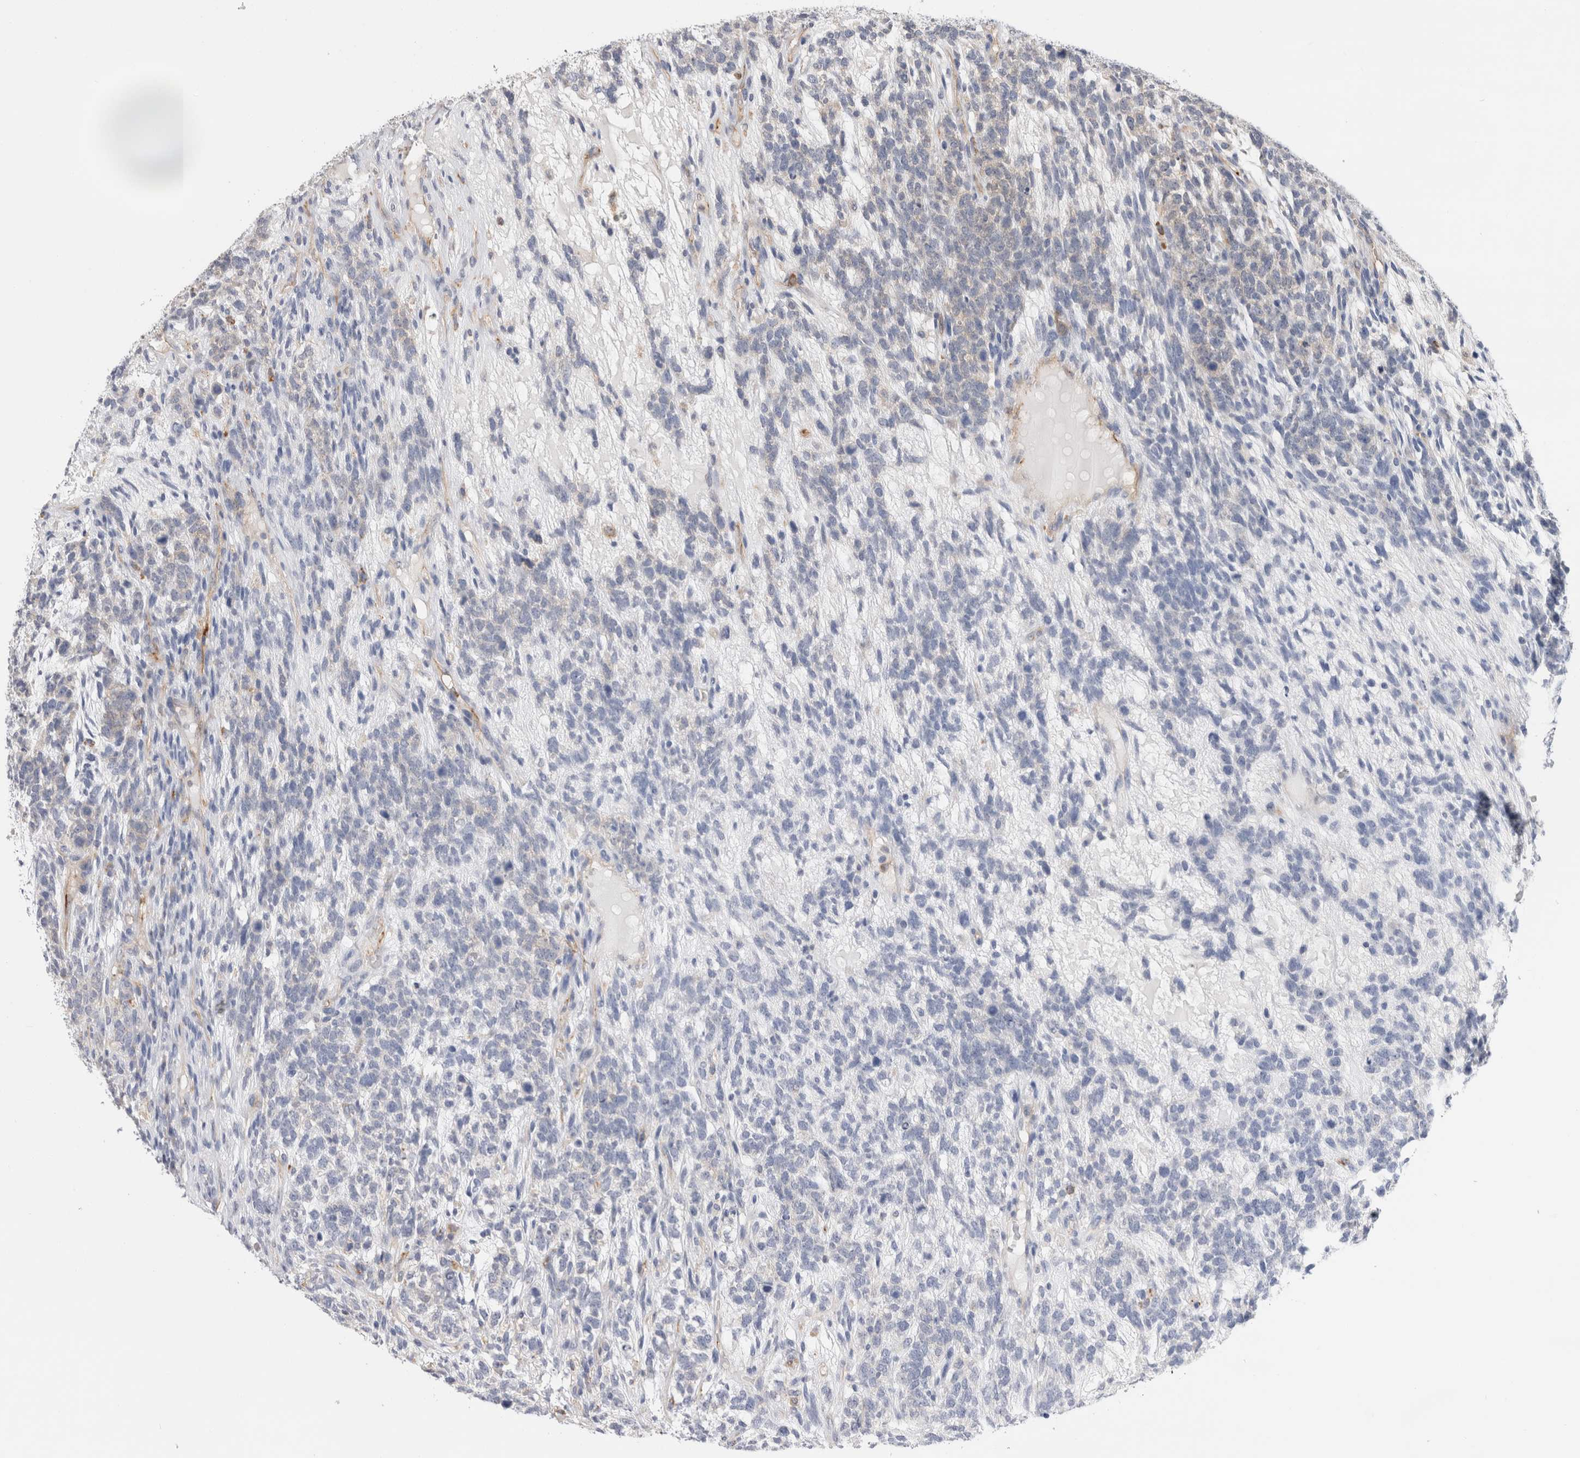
{"staining": {"intensity": "negative", "quantity": "none", "location": "none"}, "tissue": "testis cancer", "cell_type": "Tumor cells", "image_type": "cancer", "snomed": [{"axis": "morphology", "description": "Seminoma, NOS"}, {"axis": "morphology", "description": "Carcinoma, Embryonal, NOS"}, {"axis": "topography", "description": "Testis"}], "caption": "High power microscopy photomicrograph of an immunohistochemistry (IHC) histopathology image of testis embryonal carcinoma, revealing no significant staining in tumor cells.", "gene": "BNIP2", "patient": {"sex": "male", "age": 28}}